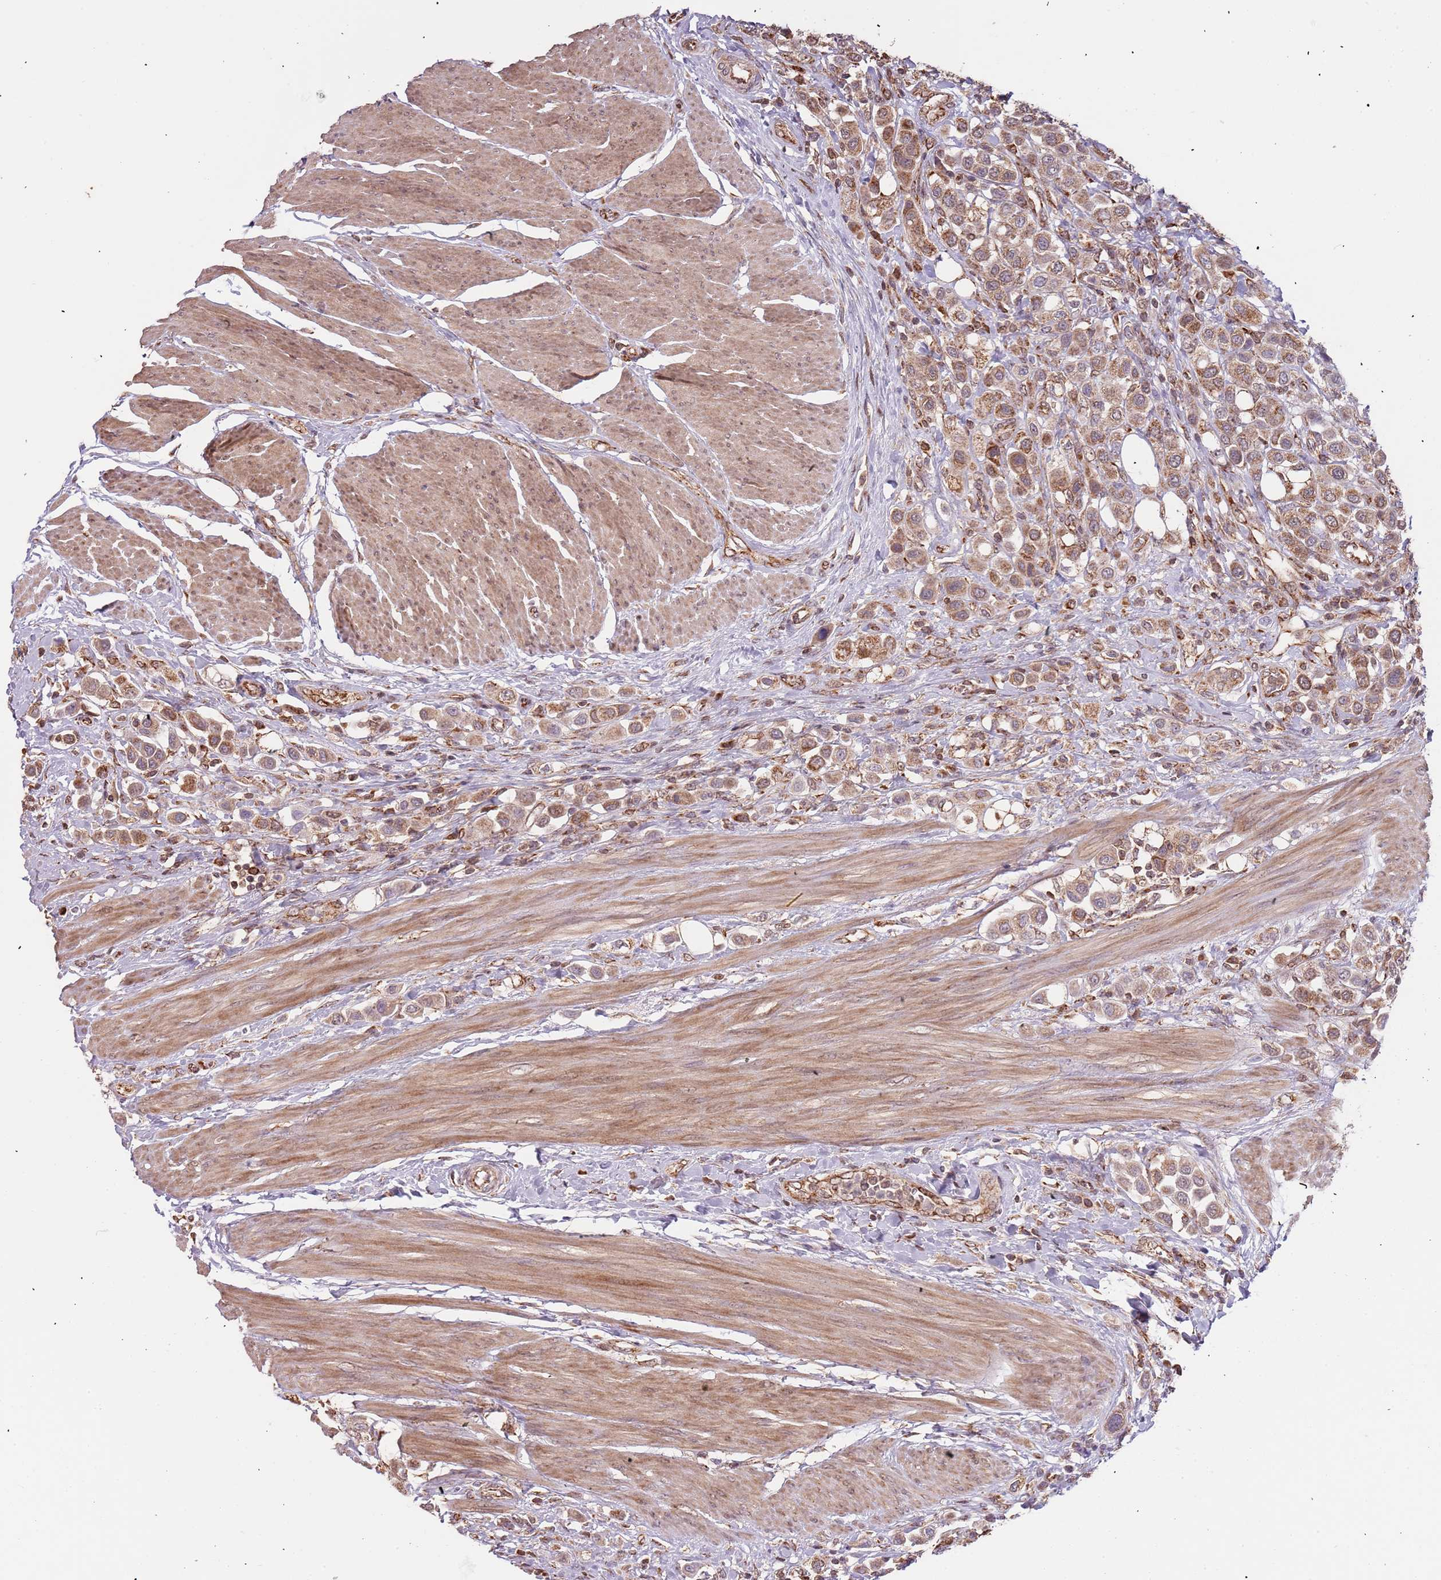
{"staining": {"intensity": "moderate", "quantity": ">75%", "location": "cytoplasmic/membranous"}, "tissue": "urothelial cancer", "cell_type": "Tumor cells", "image_type": "cancer", "snomed": [{"axis": "morphology", "description": "Urothelial carcinoma, High grade"}, {"axis": "topography", "description": "Urinary bladder"}], "caption": "Immunohistochemical staining of urothelial cancer demonstrates medium levels of moderate cytoplasmic/membranous staining in about >75% of tumor cells. (DAB (3,3'-diaminobenzidine) IHC, brown staining for protein, blue staining for nuclei).", "gene": "IL17RD", "patient": {"sex": "male", "age": 50}}